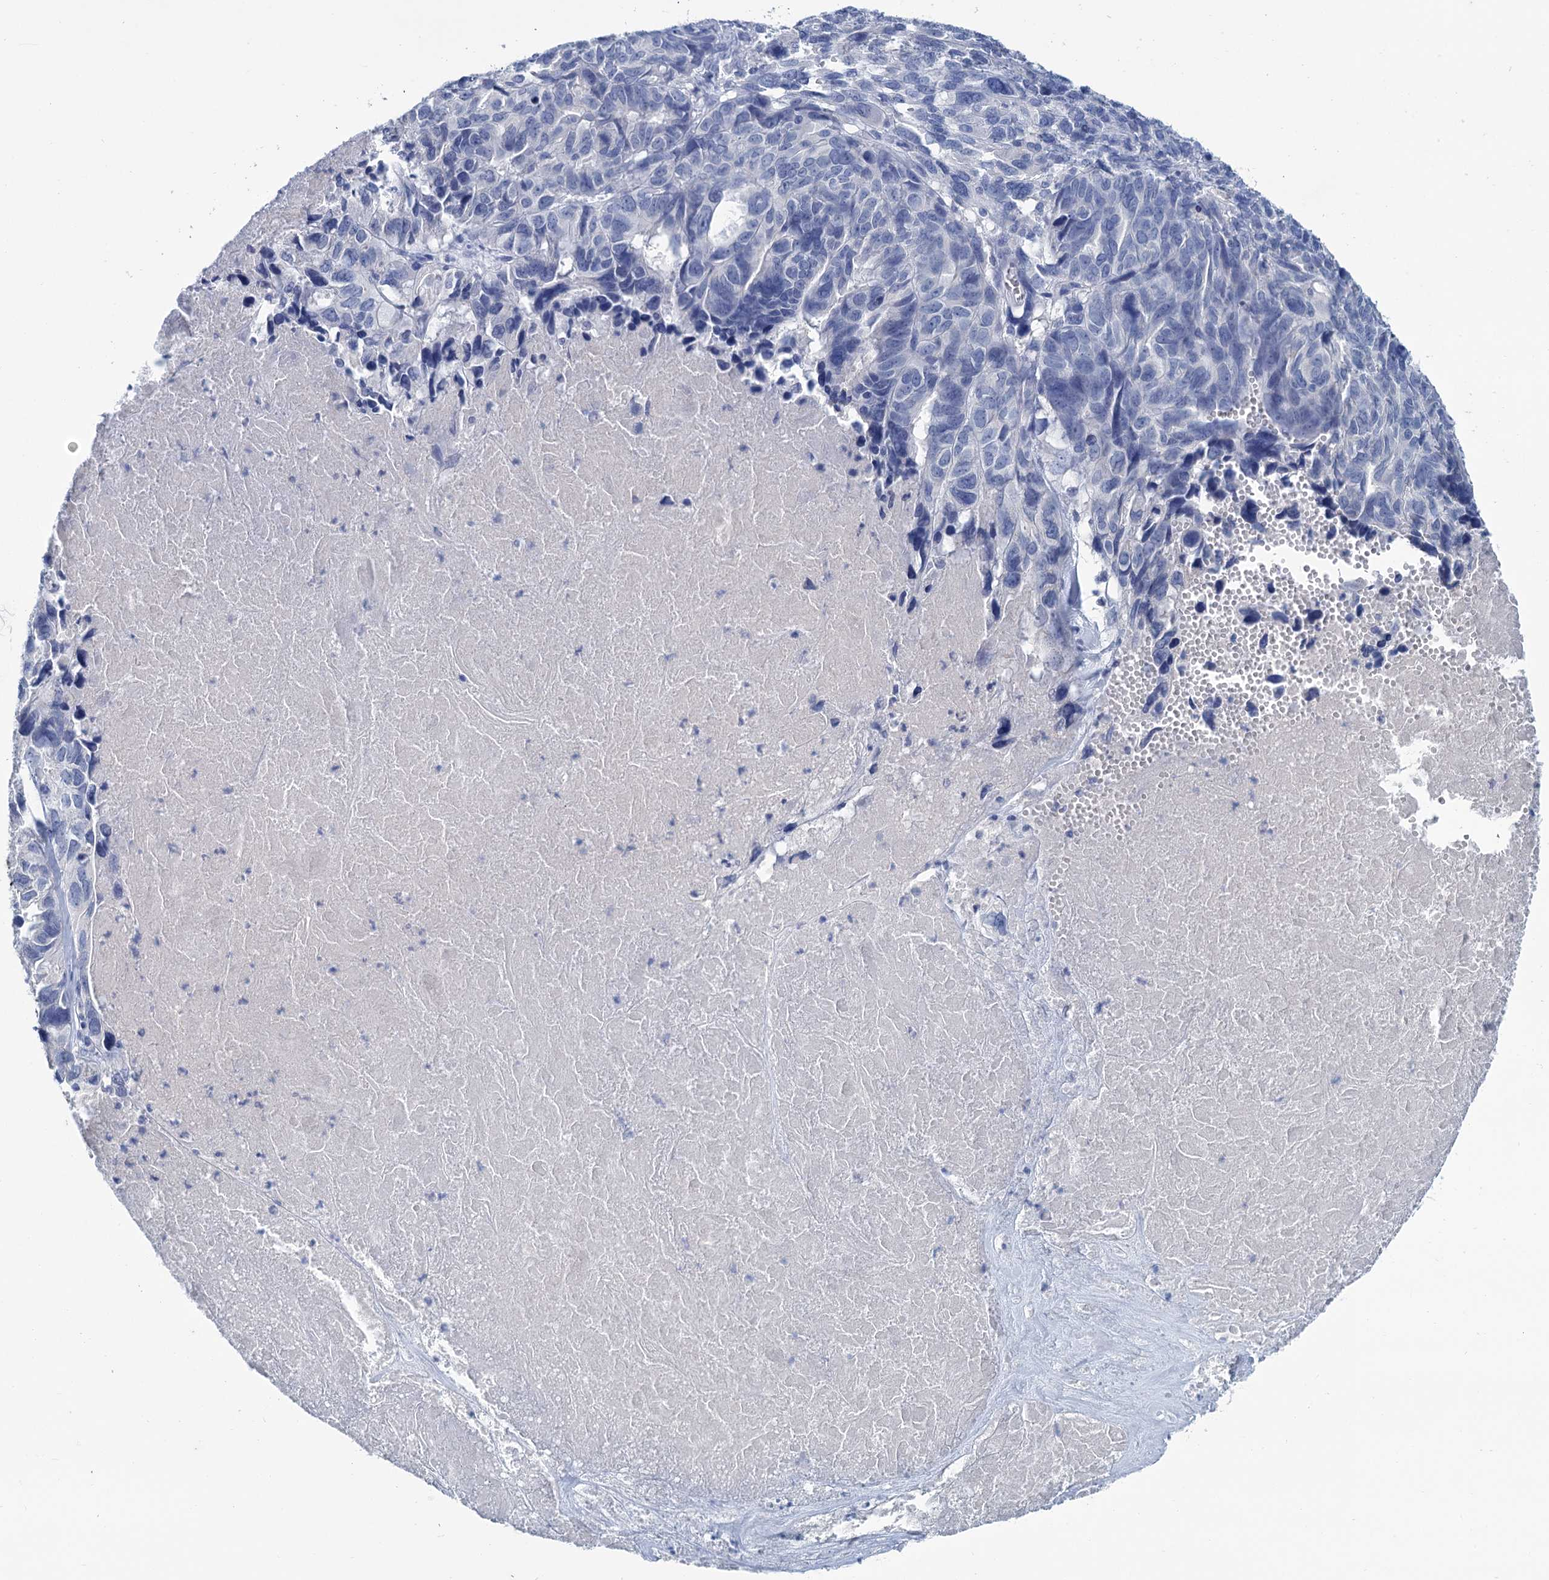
{"staining": {"intensity": "negative", "quantity": "none", "location": "none"}, "tissue": "ovarian cancer", "cell_type": "Tumor cells", "image_type": "cancer", "snomed": [{"axis": "morphology", "description": "Cystadenocarcinoma, serous, NOS"}, {"axis": "topography", "description": "Ovary"}], "caption": "The immunohistochemistry micrograph has no significant positivity in tumor cells of serous cystadenocarcinoma (ovarian) tissue. Brightfield microscopy of immunohistochemistry stained with DAB (brown) and hematoxylin (blue), captured at high magnification.", "gene": "MYOZ3", "patient": {"sex": "female", "age": 79}}